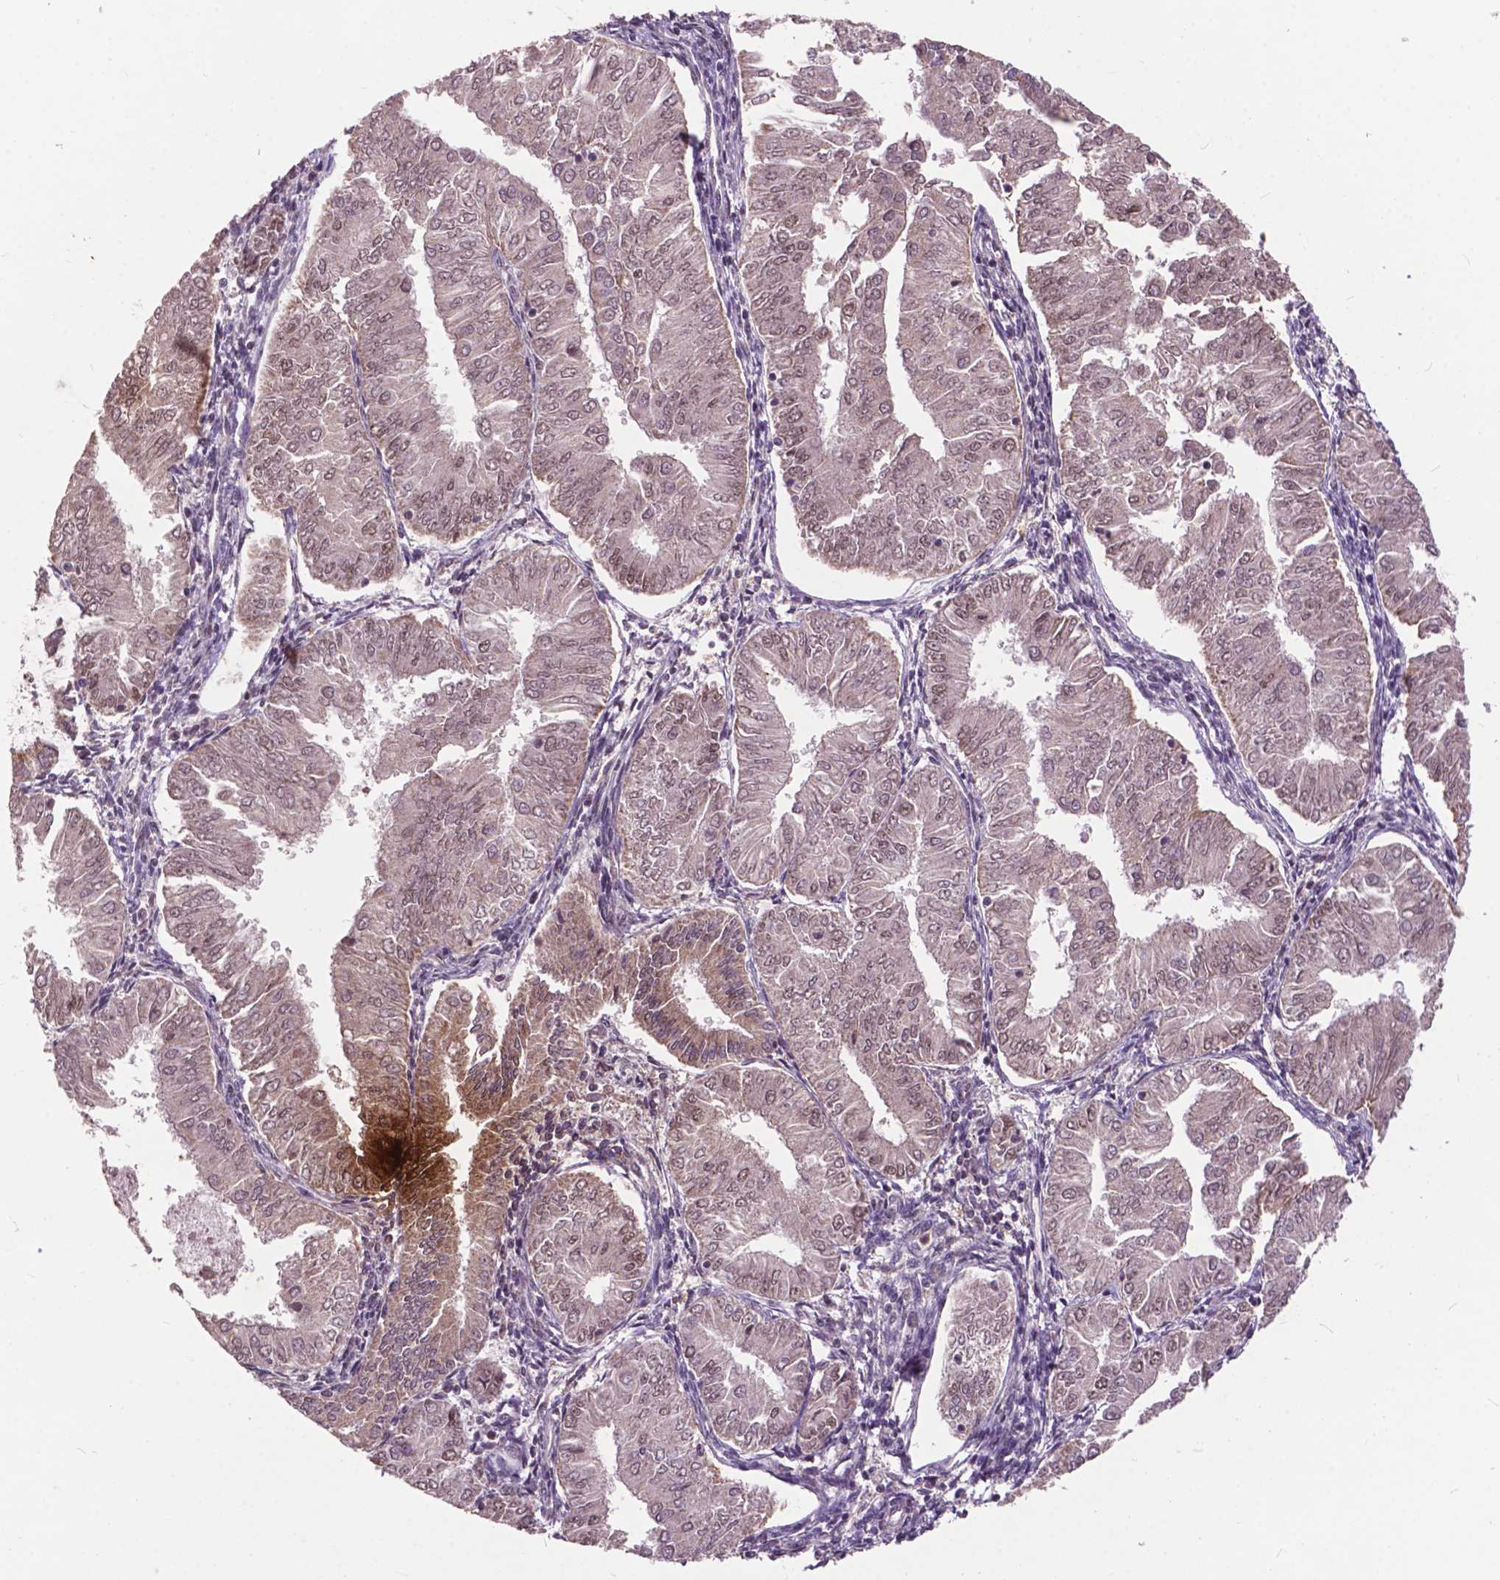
{"staining": {"intensity": "moderate", "quantity": "25%-75%", "location": "nuclear"}, "tissue": "endometrial cancer", "cell_type": "Tumor cells", "image_type": "cancer", "snomed": [{"axis": "morphology", "description": "Adenocarcinoma, NOS"}, {"axis": "topography", "description": "Endometrium"}], "caption": "Immunohistochemistry (IHC) of endometrial cancer demonstrates medium levels of moderate nuclear staining in about 25%-75% of tumor cells.", "gene": "MSH2", "patient": {"sex": "female", "age": 53}}